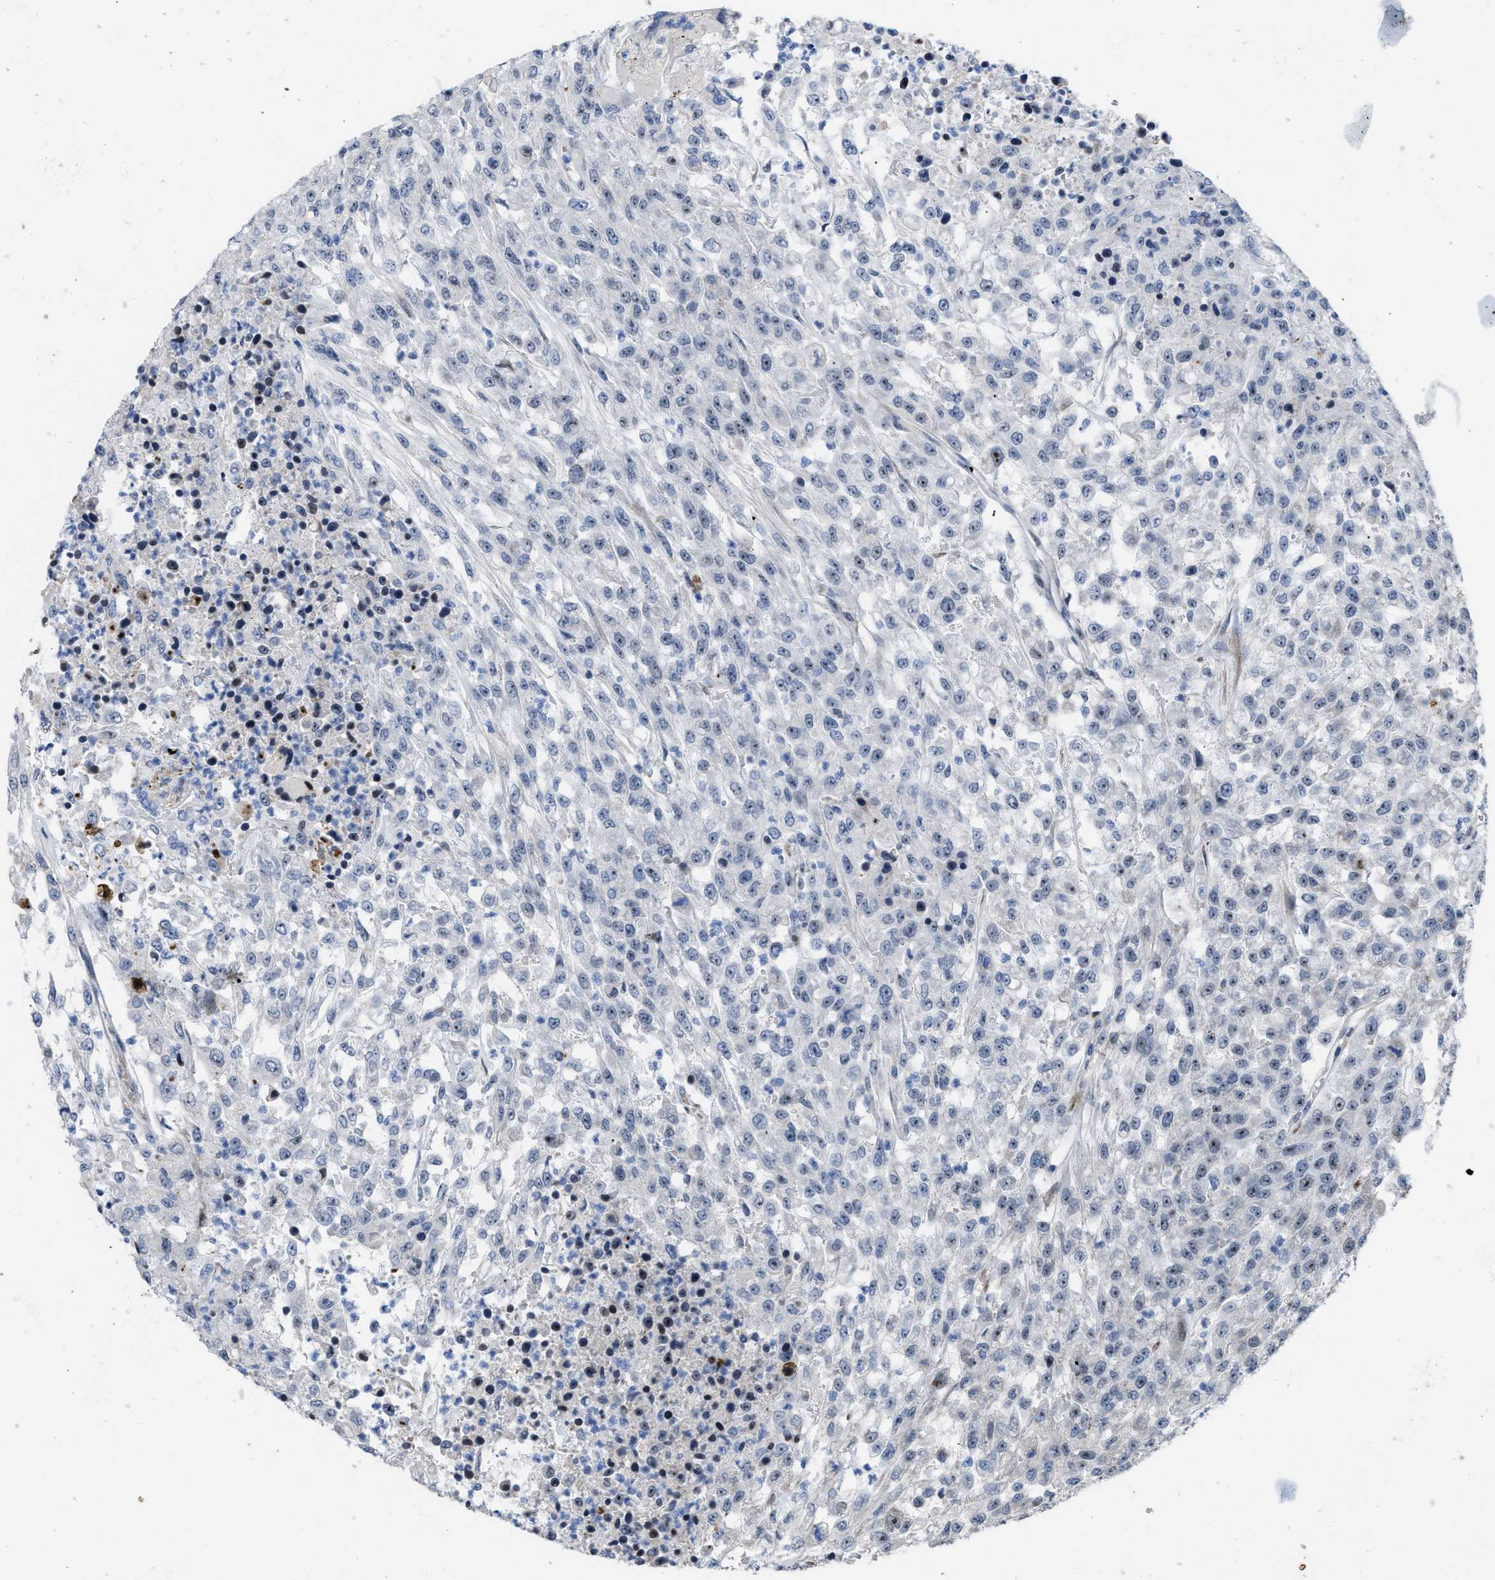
{"staining": {"intensity": "moderate", "quantity": "25%-75%", "location": "nuclear"}, "tissue": "urothelial cancer", "cell_type": "Tumor cells", "image_type": "cancer", "snomed": [{"axis": "morphology", "description": "Urothelial carcinoma, High grade"}, {"axis": "topography", "description": "Urinary bladder"}], "caption": "Immunohistochemistry (IHC) photomicrograph of neoplastic tissue: urothelial cancer stained using immunohistochemistry shows medium levels of moderate protein expression localized specifically in the nuclear of tumor cells, appearing as a nuclear brown color.", "gene": "POLR1F", "patient": {"sex": "male", "age": 46}}